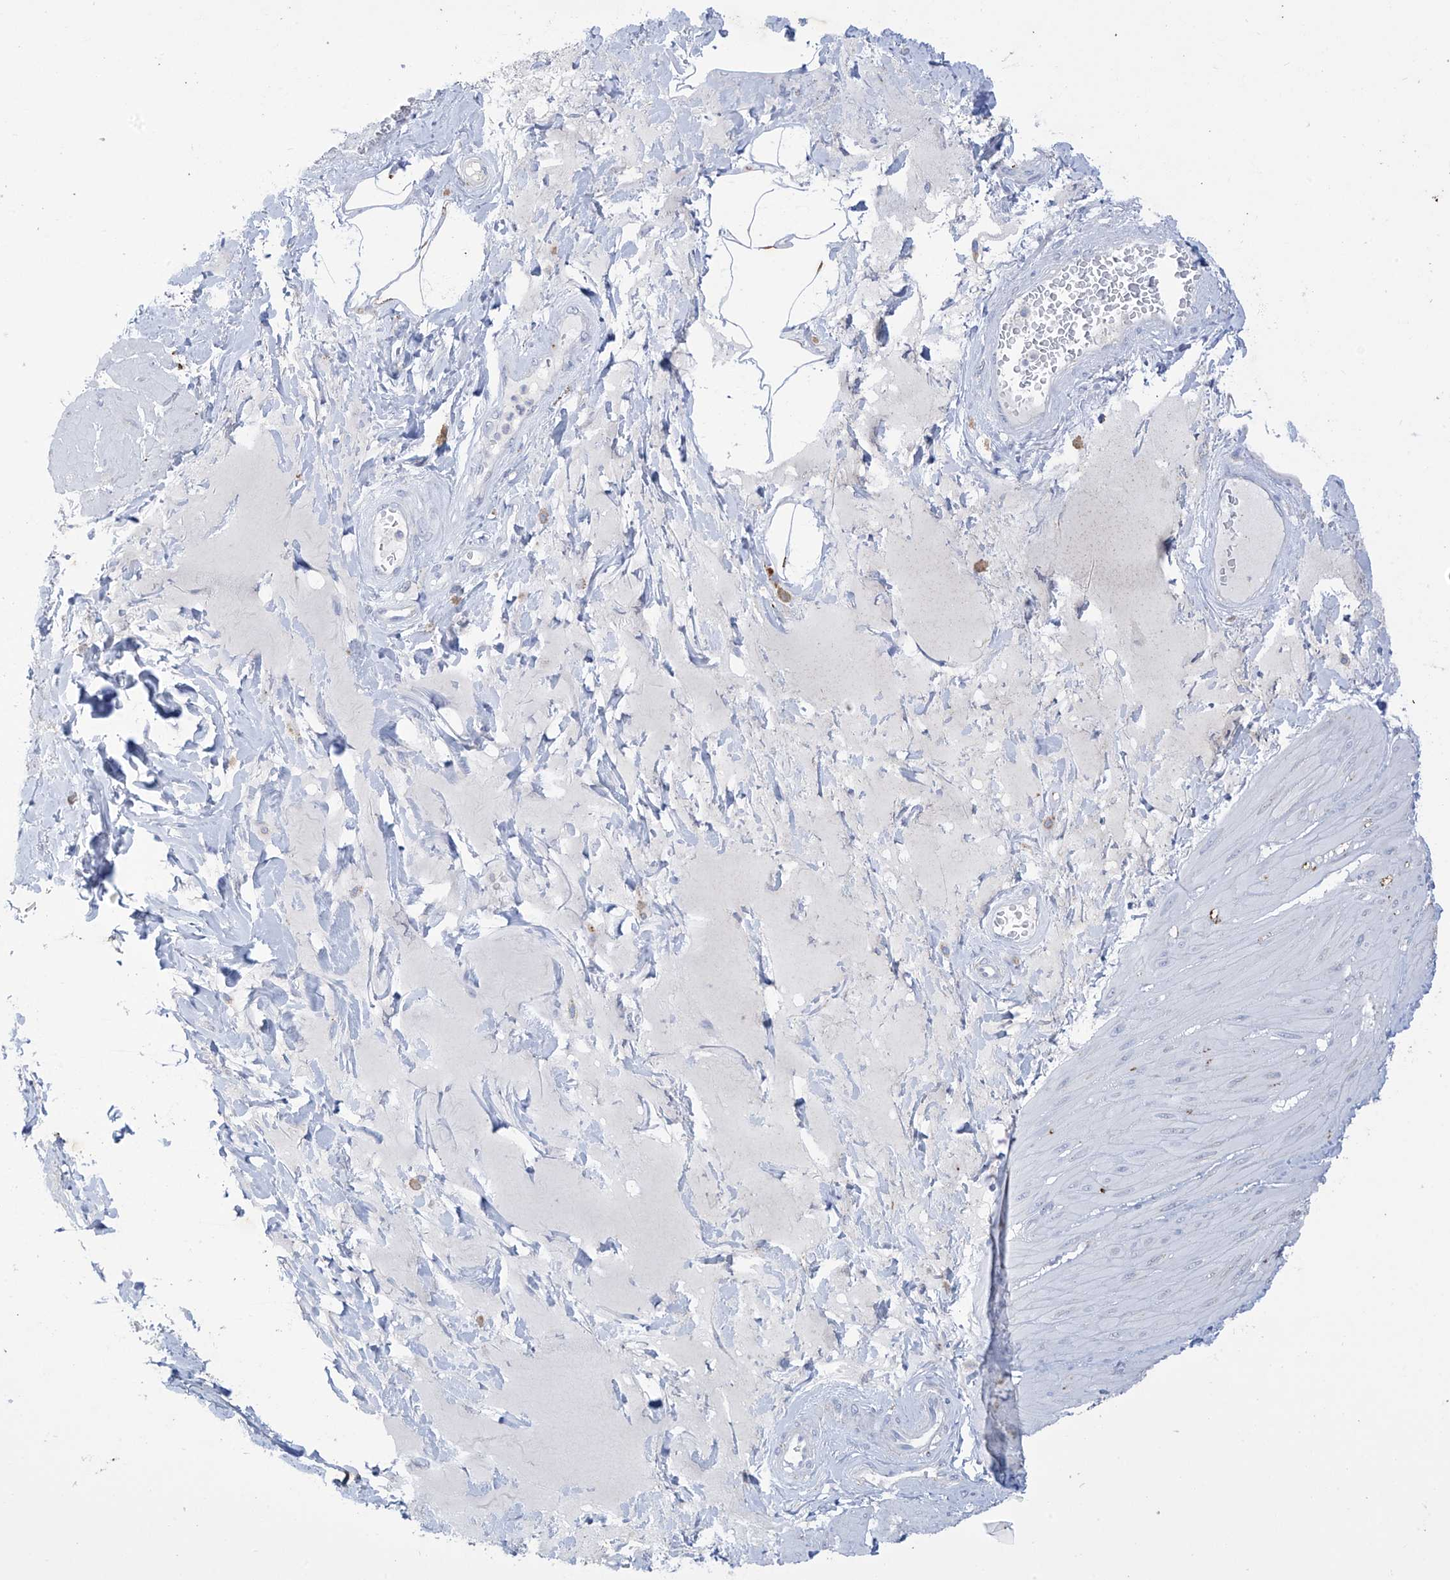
{"staining": {"intensity": "negative", "quantity": "none", "location": "none"}, "tissue": "smooth muscle", "cell_type": "Smooth muscle cells", "image_type": "normal", "snomed": [{"axis": "morphology", "description": "Urothelial carcinoma, High grade"}, {"axis": "topography", "description": "Urinary bladder"}], "caption": "Immunohistochemistry photomicrograph of benign smooth muscle: human smooth muscle stained with DAB (3,3'-diaminobenzidine) shows no significant protein positivity in smooth muscle cells. (DAB IHC visualized using brightfield microscopy, high magnification).", "gene": "OGT", "patient": {"sex": "male", "age": 46}}